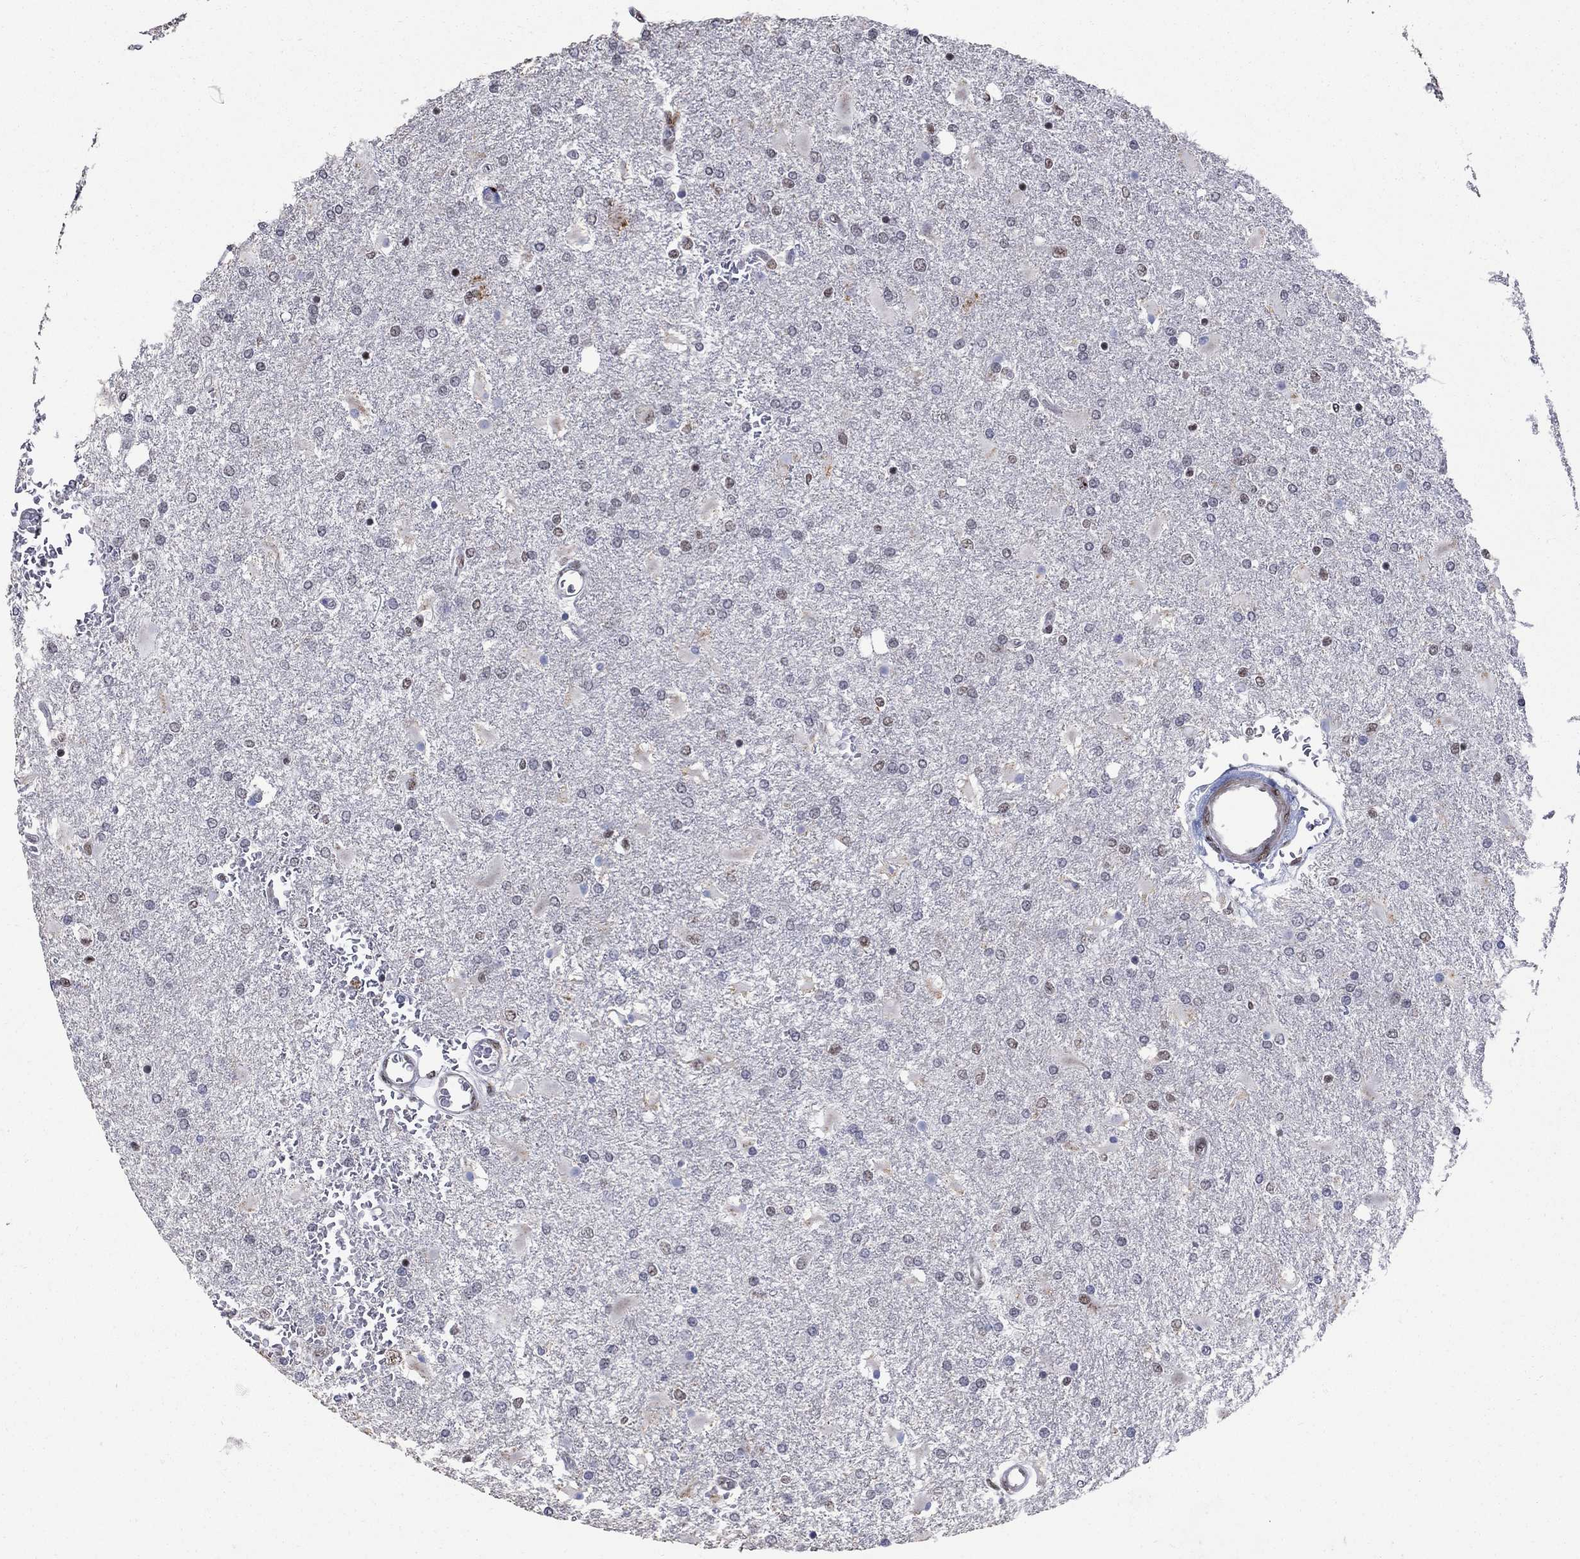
{"staining": {"intensity": "moderate", "quantity": "<25%", "location": "nuclear"}, "tissue": "glioma", "cell_type": "Tumor cells", "image_type": "cancer", "snomed": [{"axis": "morphology", "description": "Glioma, malignant, High grade"}, {"axis": "topography", "description": "Cerebral cortex"}], "caption": "Moderate nuclear staining for a protein is identified in about <25% of tumor cells of glioma using immunohistochemistry (IHC).", "gene": "PNISR", "patient": {"sex": "male", "age": 79}}